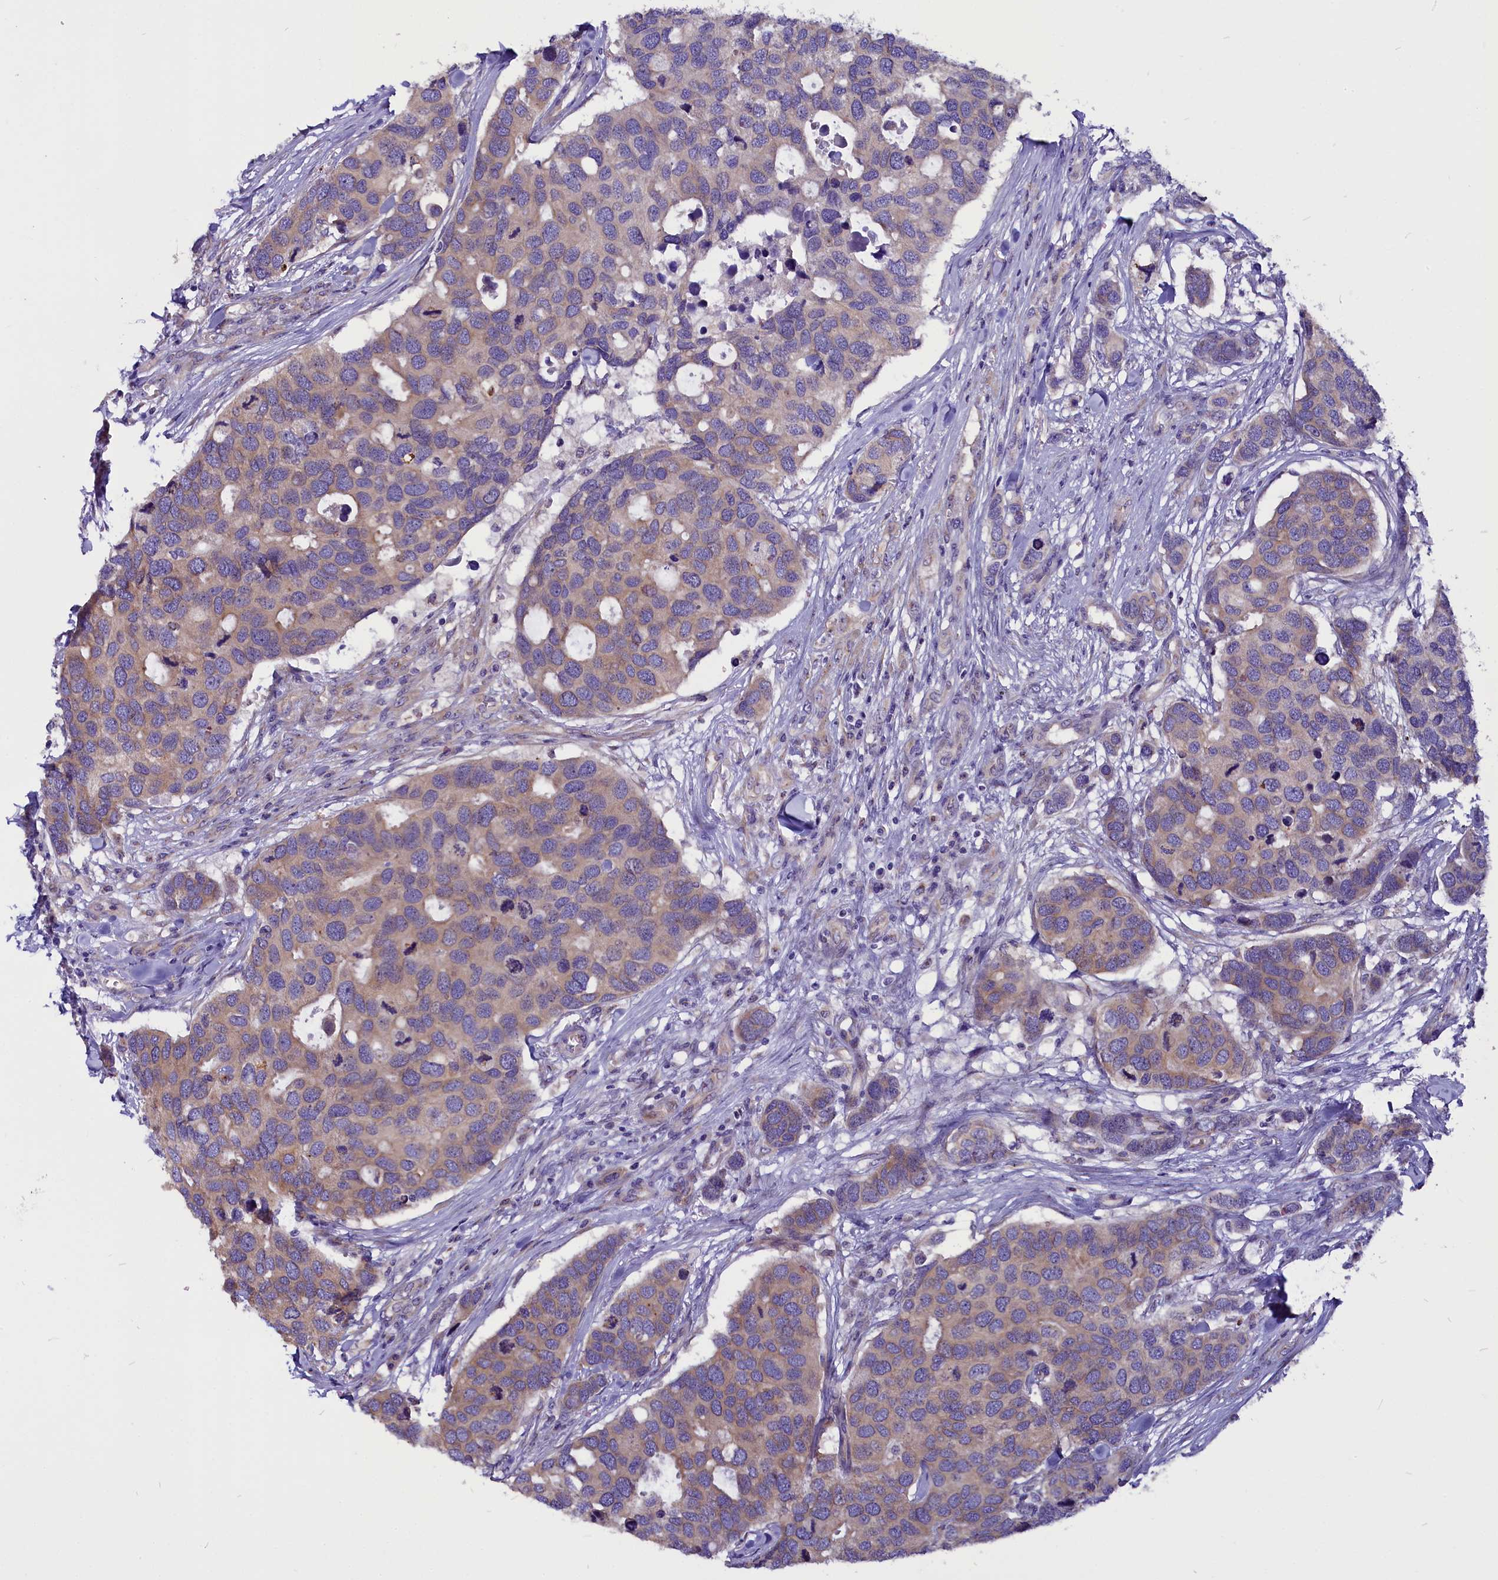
{"staining": {"intensity": "weak", "quantity": "25%-75%", "location": "cytoplasmic/membranous"}, "tissue": "breast cancer", "cell_type": "Tumor cells", "image_type": "cancer", "snomed": [{"axis": "morphology", "description": "Duct carcinoma"}, {"axis": "topography", "description": "Breast"}], "caption": "This is a micrograph of immunohistochemistry staining of breast cancer, which shows weak expression in the cytoplasmic/membranous of tumor cells.", "gene": "CEP170", "patient": {"sex": "female", "age": 83}}